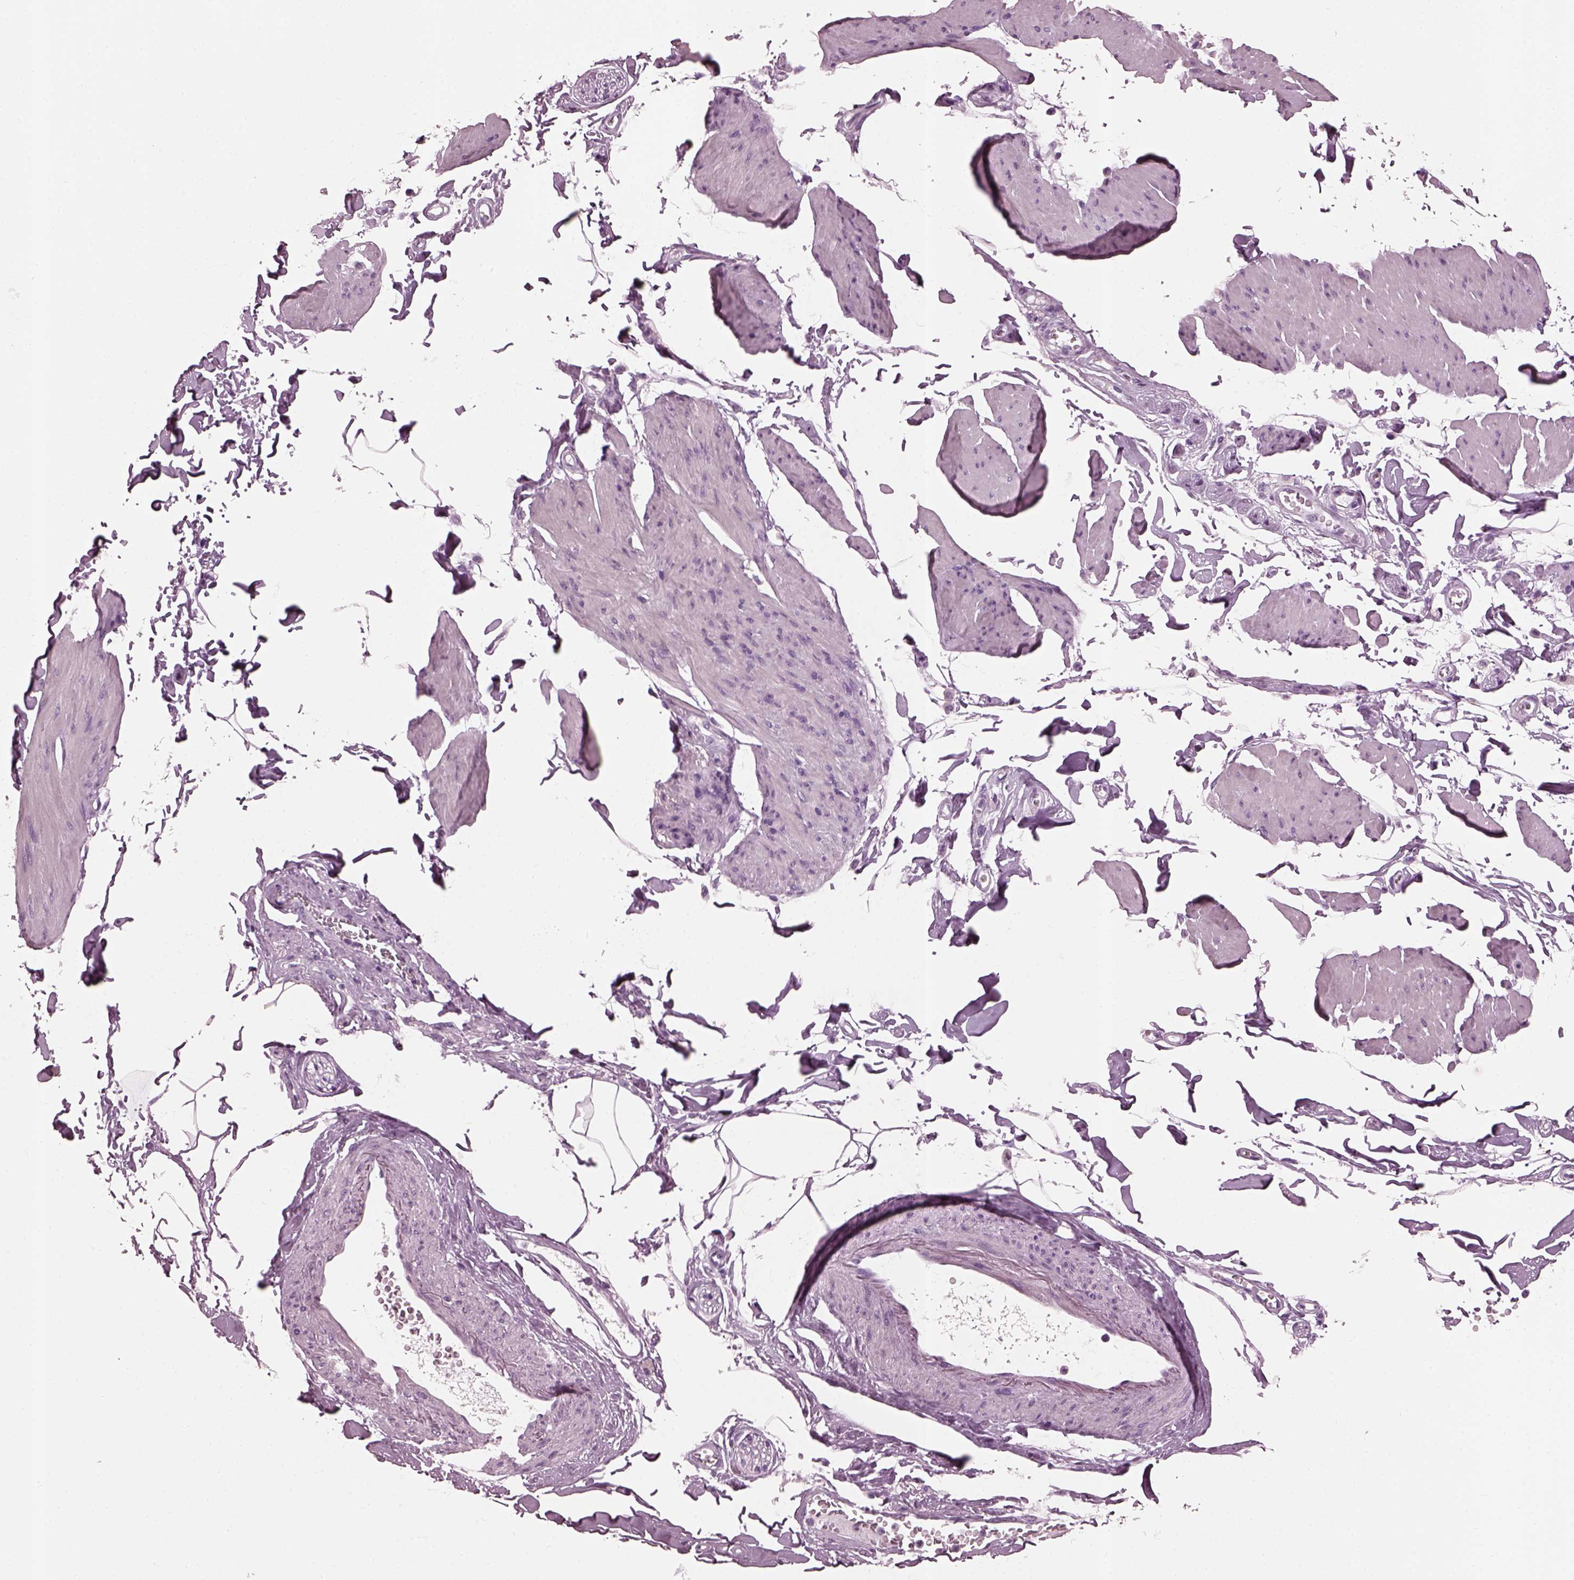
{"staining": {"intensity": "negative", "quantity": "none", "location": "none"}, "tissue": "smooth muscle", "cell_type": "Smooth muscle cells", "image_type": "normal", "snomed": [{"axis": "morphology", "description": "Normal tissue, NOS"}, {"axis": "topography", "description": "Adipose tissue"}, {"axis": "topography", "description": "Smooth muscle"}, {"axis": "topography", "description": "Peripheral nerve tissue"}], "caption": "Photomicrograph shows no significant protein expression in smooth muscle cells of benign smooth muscle.", "gene": "SLC6A17", "patient": {"sex": "male", "age": 83}}